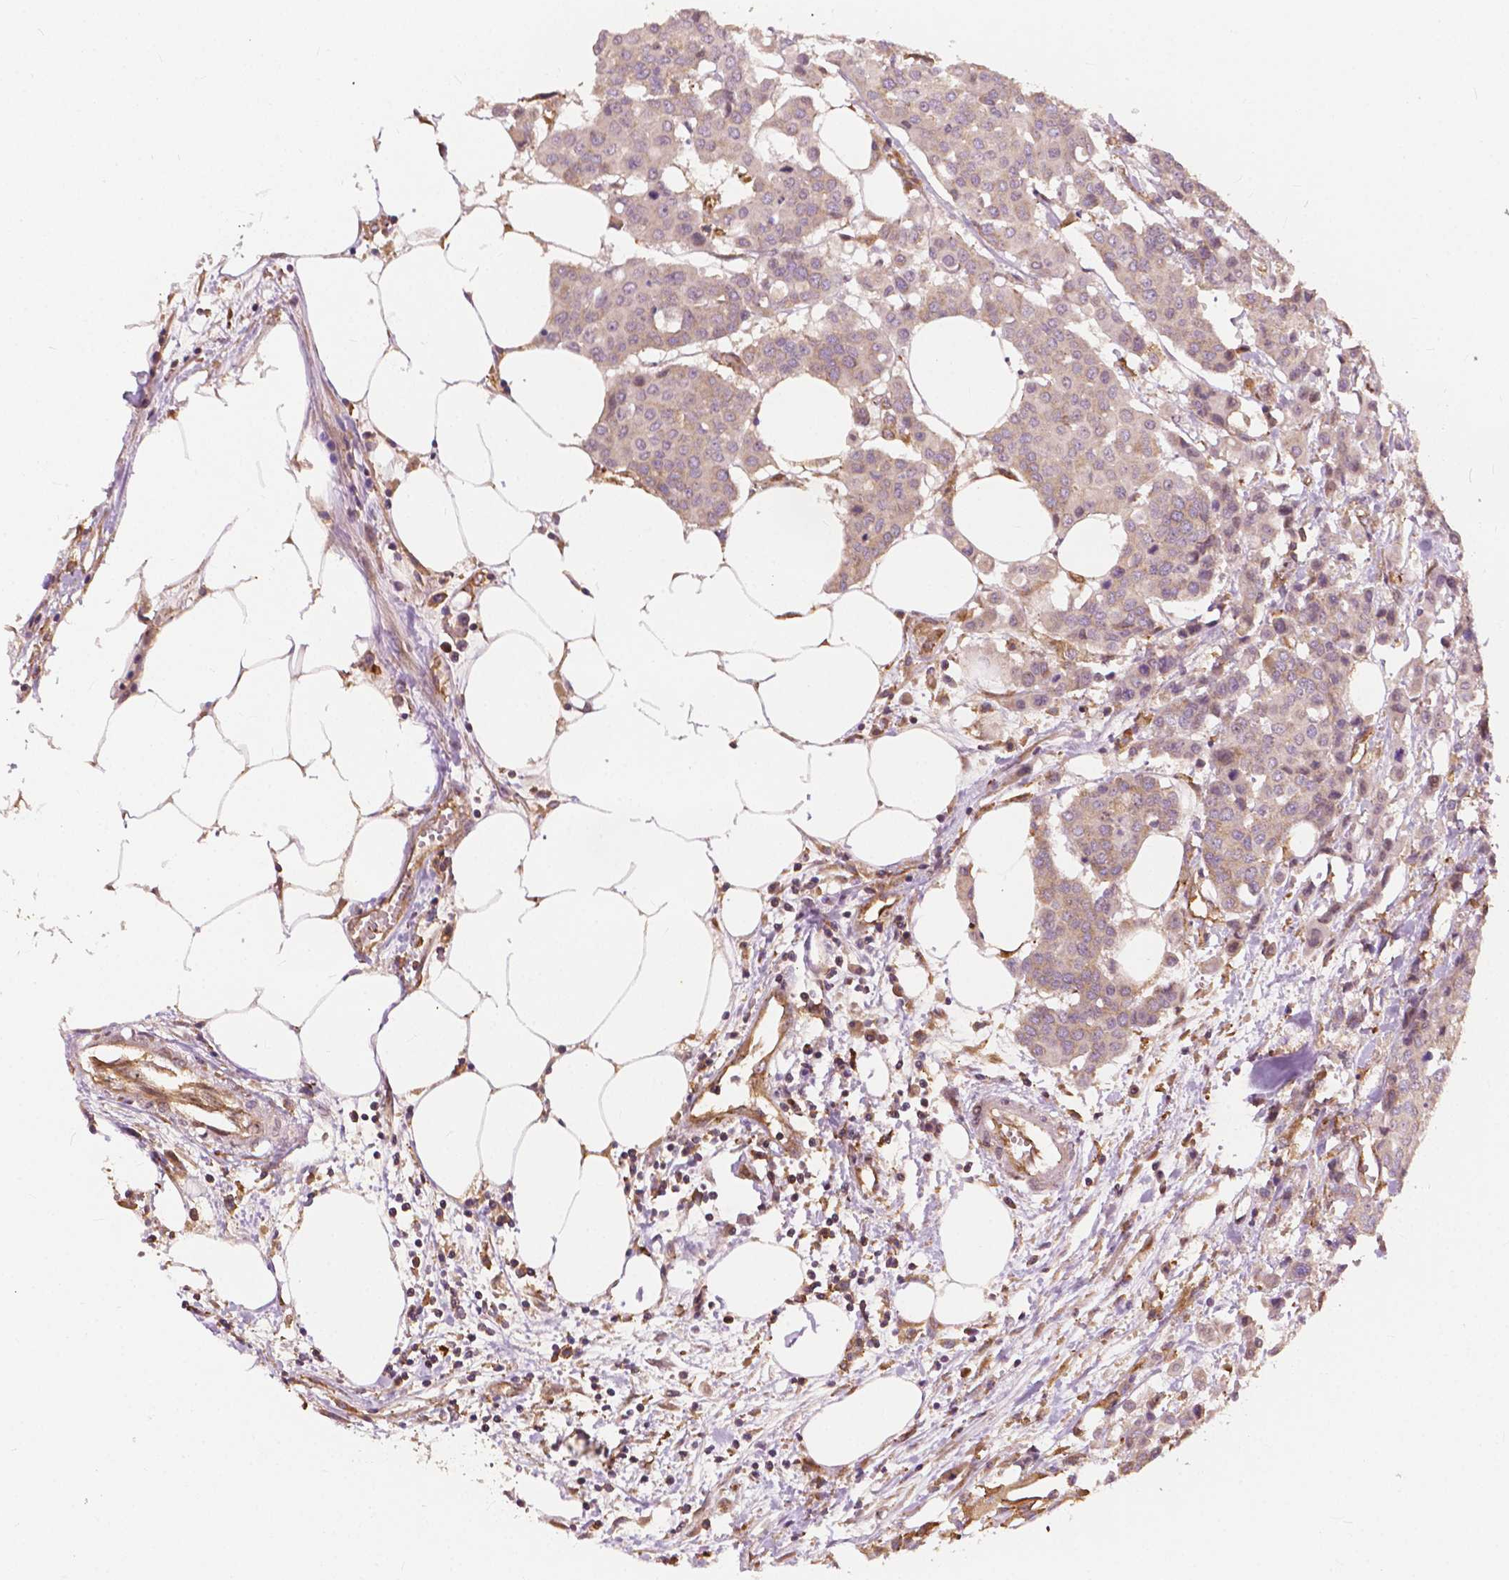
{"staining": {"intensity": "weak", "quantity": ">75%", "location": "cytoplasmic/membranous"}, "tissue": "carcinoid", "cell_type": "Tumor cells", "image_type": "cancer", "snomed": [{"axis": "morphology", "description": "Carcinoid, malignant, NOS"}, {"axis": "topography", "description": "Colon"}], "caption": "This micrograph shows immunohistochemistry (IHC) staining of carcinoid (malignant), with low weak cytoplasmic/membranous positivity in about >75% of tumor cells.", "gene": "G3BP1", "patient": {"sex": "male", "age": 81}}